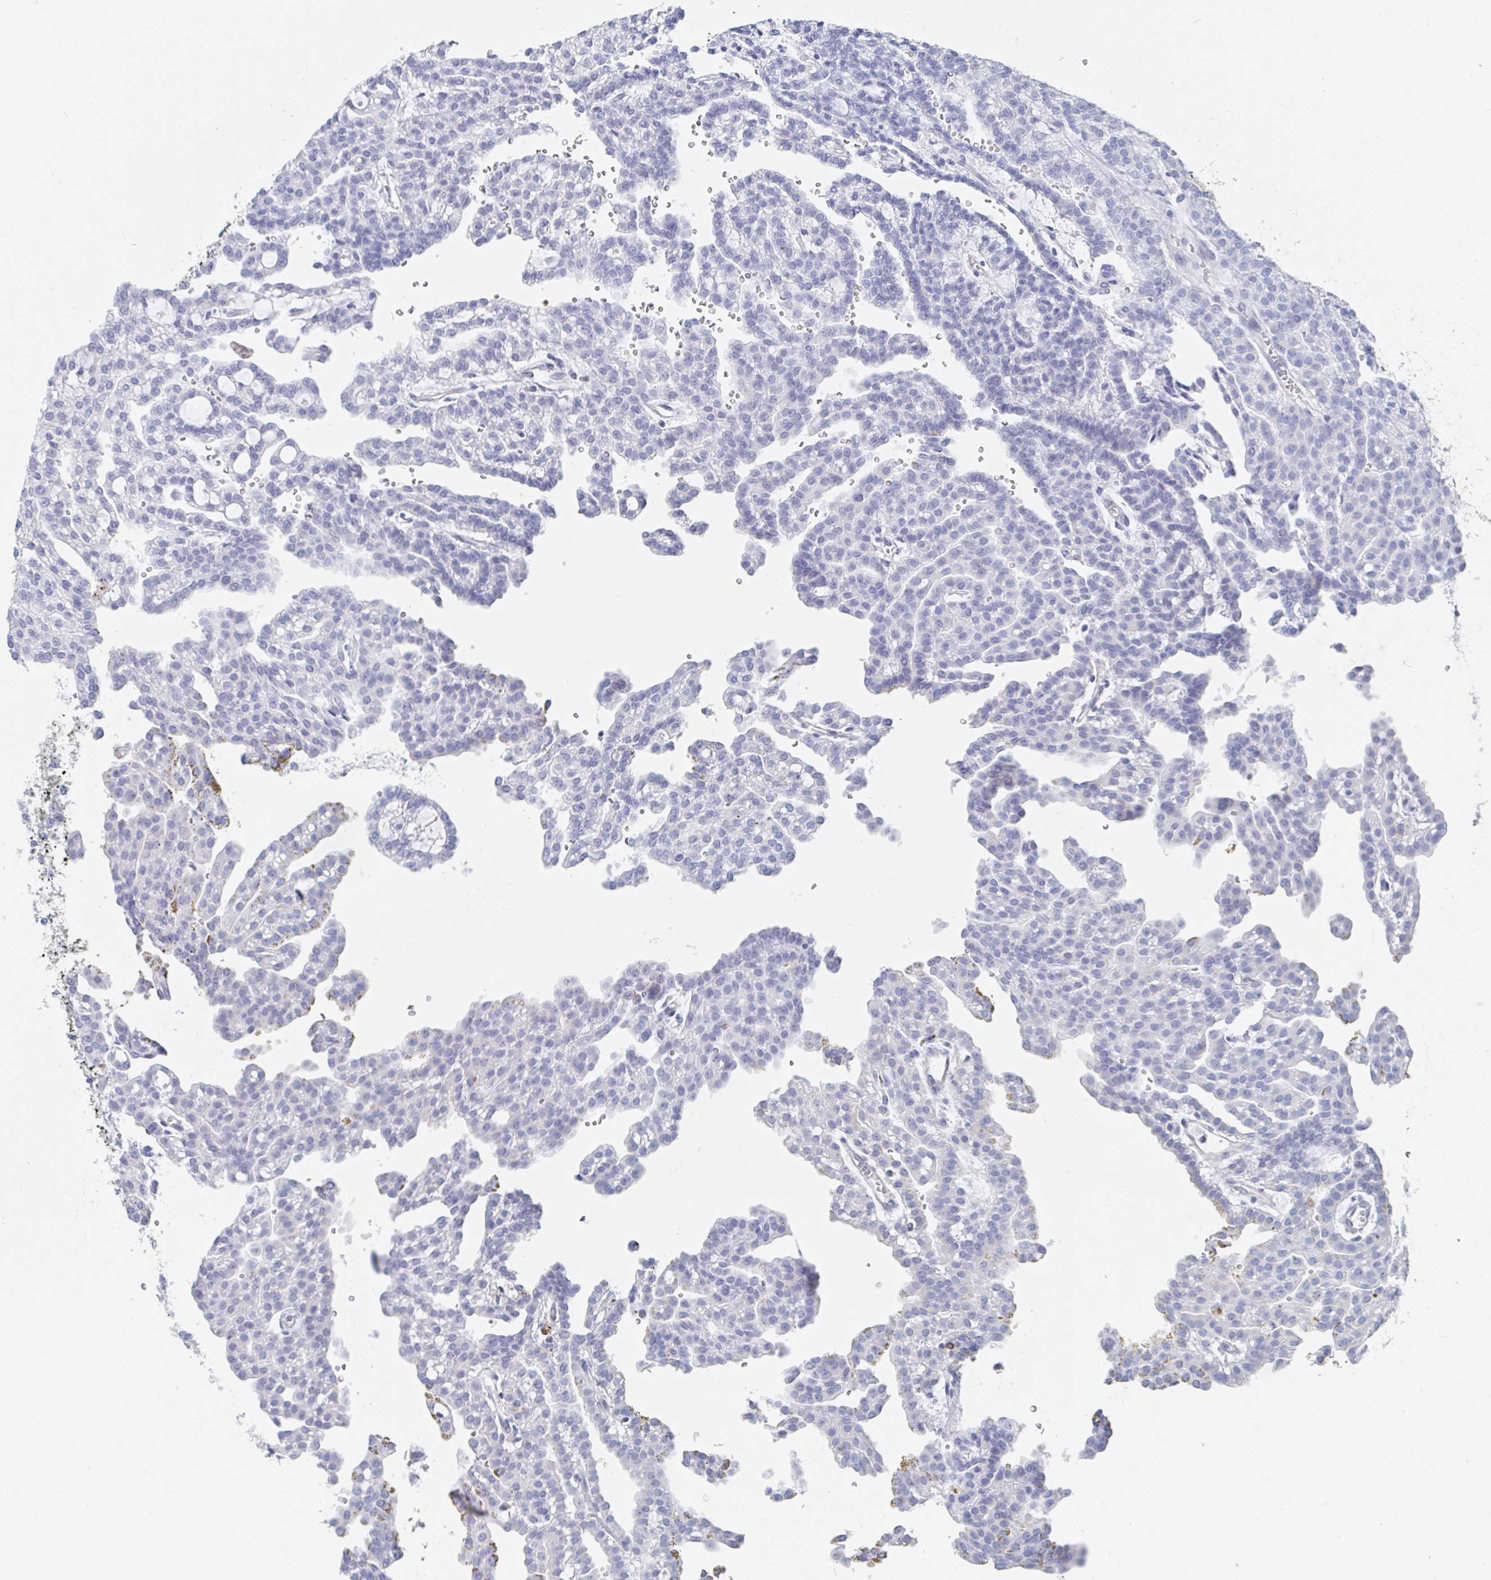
{"staining": {"intensity": "weak", "quantity": "<25%", "location": "cytoplasmic/membranous"}, "tissue": "renal cancer", "cell_type": "Tumor cells", "image_type": "cancer", "snomed": [{"axis": "morphology", "description": "Adenocarcinoma, NOS"}, {"axis": "topography", "description": "Kidney"}], "caption": "Tumor cells are negative for brown protein staining in adenocarcinoma (renal). The staining is performed using DAB (3,3'-diaminobenzidine) brown chromogen with nuclei counter-stained in using hematoxylin.", "gene": "PACSIN1", "patient": {"sex": "male", "age": 63}}